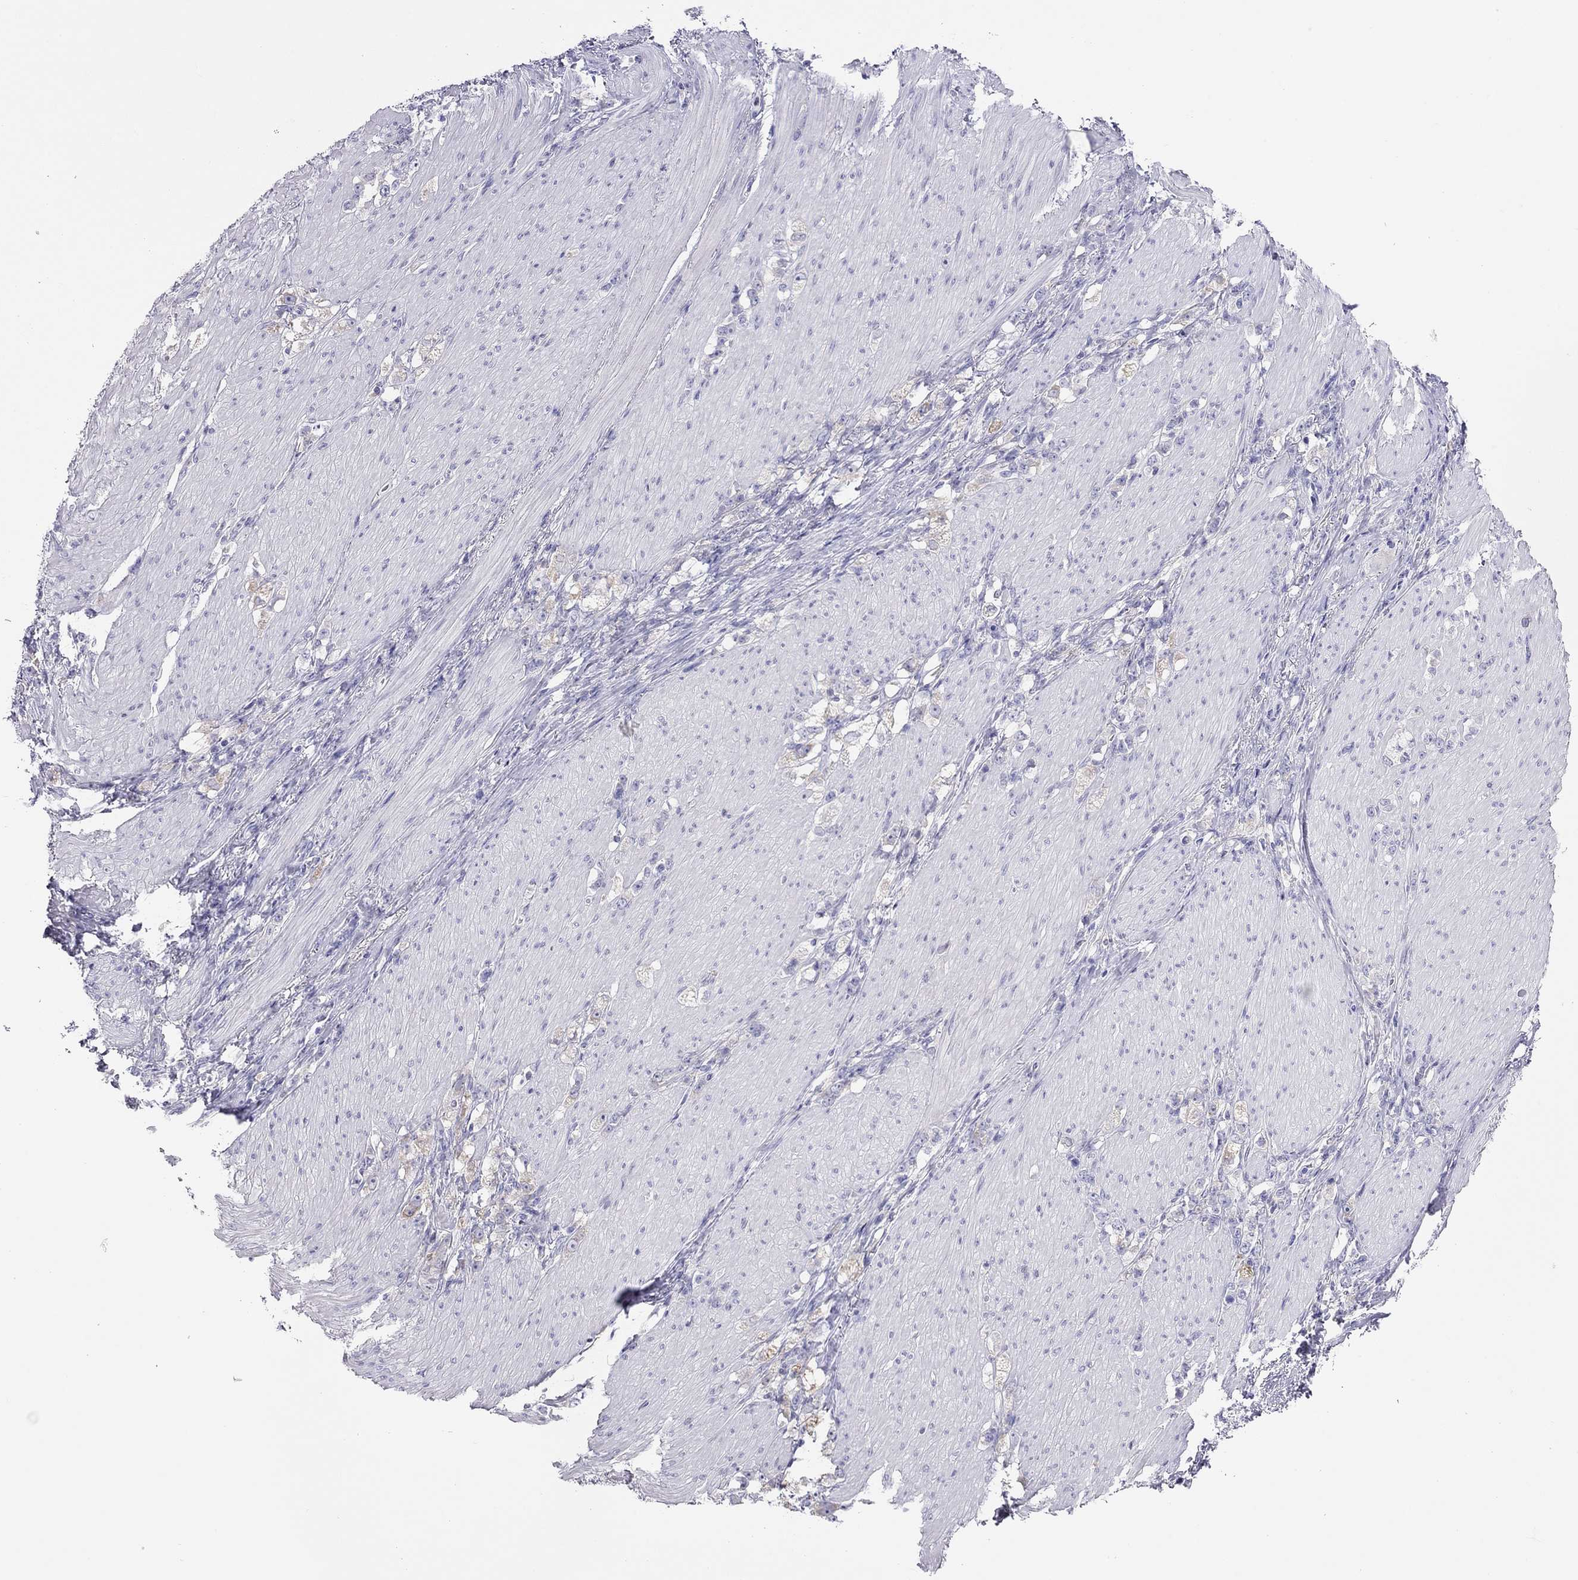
{"staining": {"intensity": "moderate", "quantity": "<25%", "location": "cytoplasmic/membranous"}, "tissue": "stomach cancer", "cell_type": "Tumor cells", "image_type": "cancer", "snomed": [{"axis": "morphology", "description": "Adenocarcinoma, NOS"}, {"axis": "topography", "description": "Stomach, lower"}], "caption": "Immunohistochemical staining of stomach cancer exhibits moderate cytoplasmic/membranous protein staining in about <25% of tumor cells.", "gene": "SLC46A2", "patient": {"sex": "male", "age": 88}}